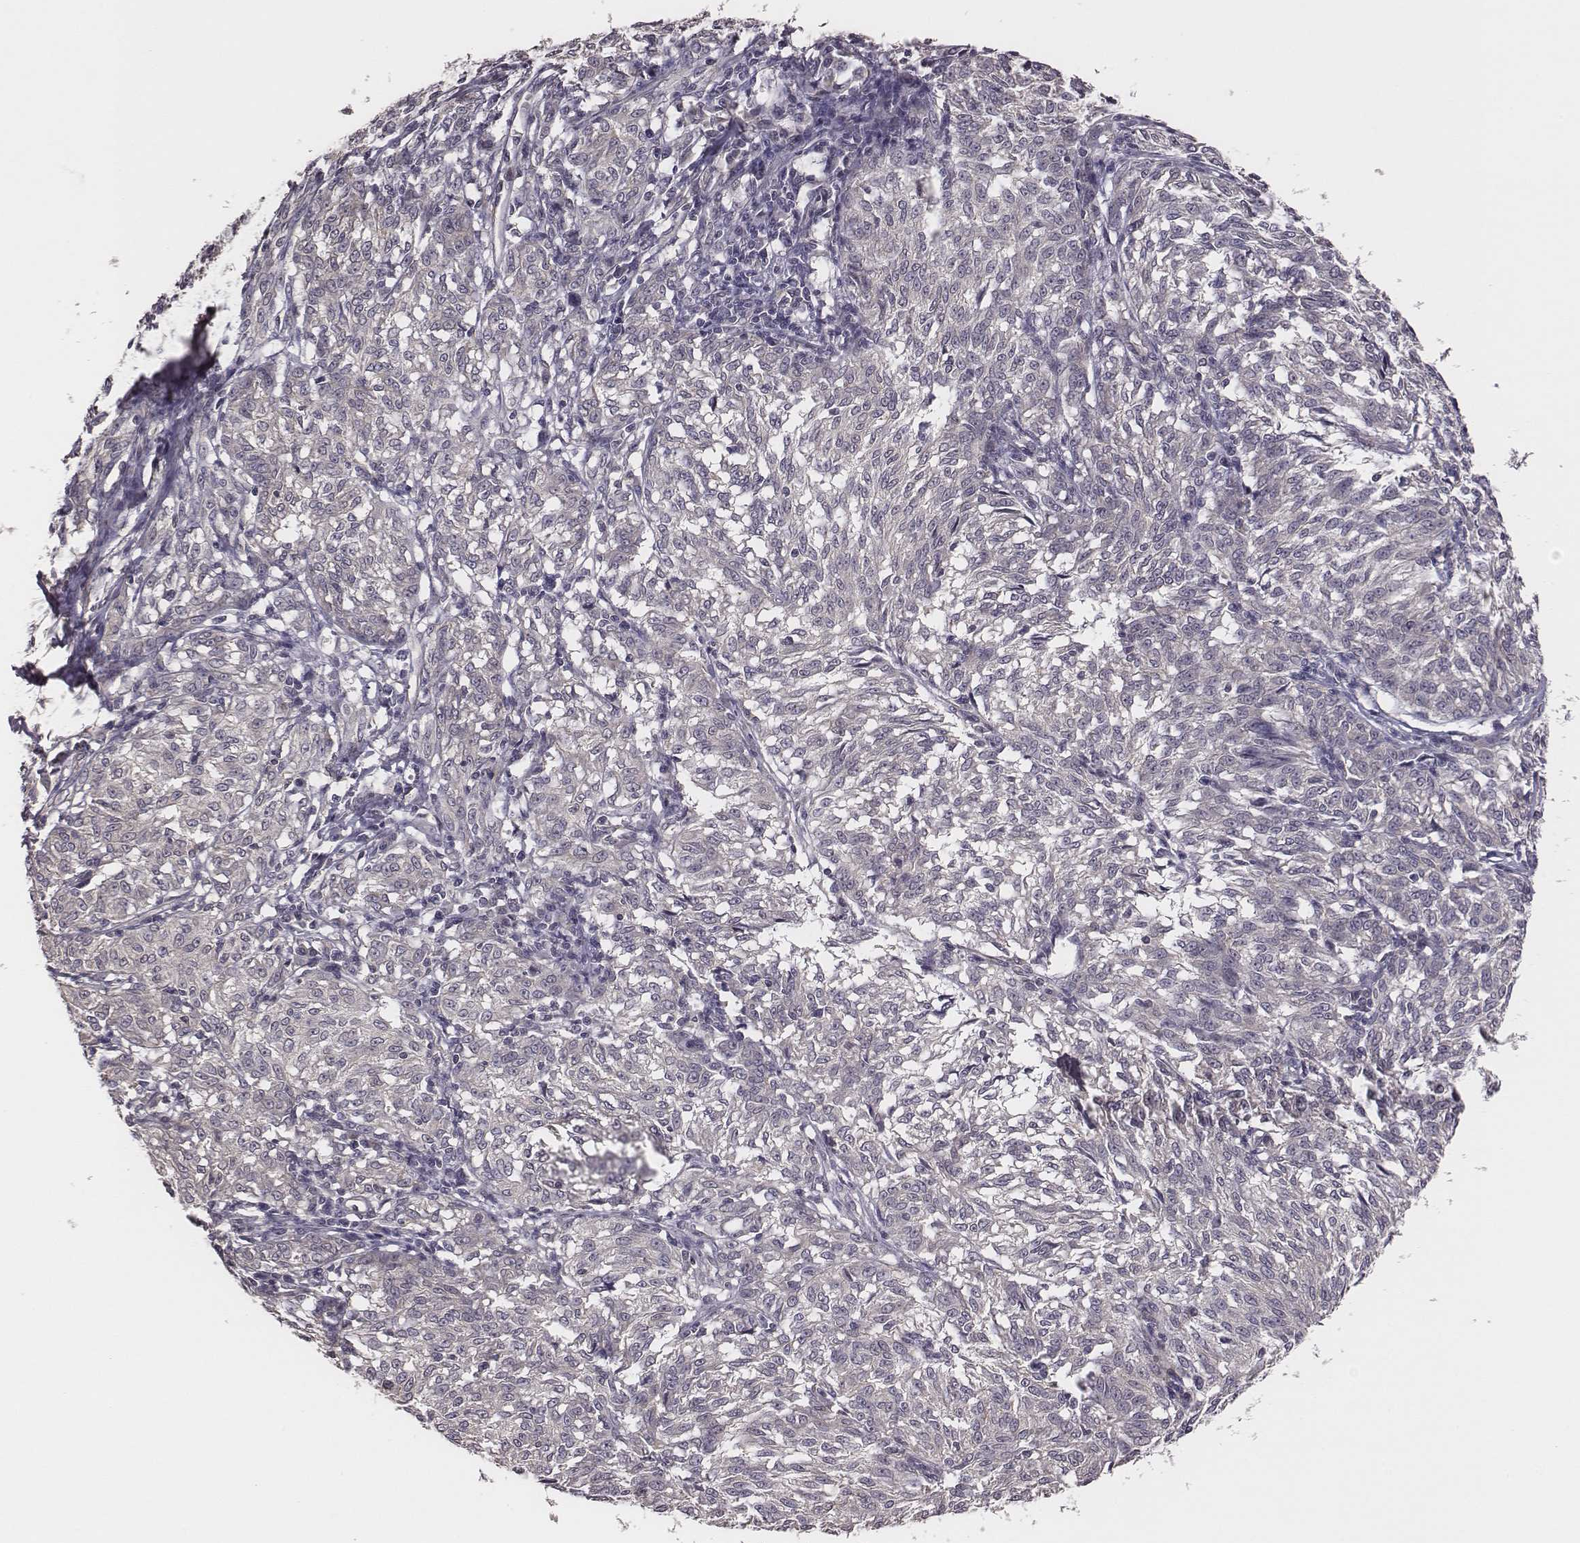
{"staining": {"intensity": "negative", "quantity": "none", "location": "none"}, "tissue": "melanoma", "cell_type": "Tumor cells", "image_type": "cancer", "snomed": [{"axis": "morphology", "description": "Malignant melanoma, NOS"}, {"axis": "topography", "description": "Skin"}], "caption": "An immunohistochemistry (IHC) micrograph of melanoma is shown. There is no staining in tumor cells of melanoma.", "gene": "SCARF1", "patient": {"sex": "female", "age": 72}}